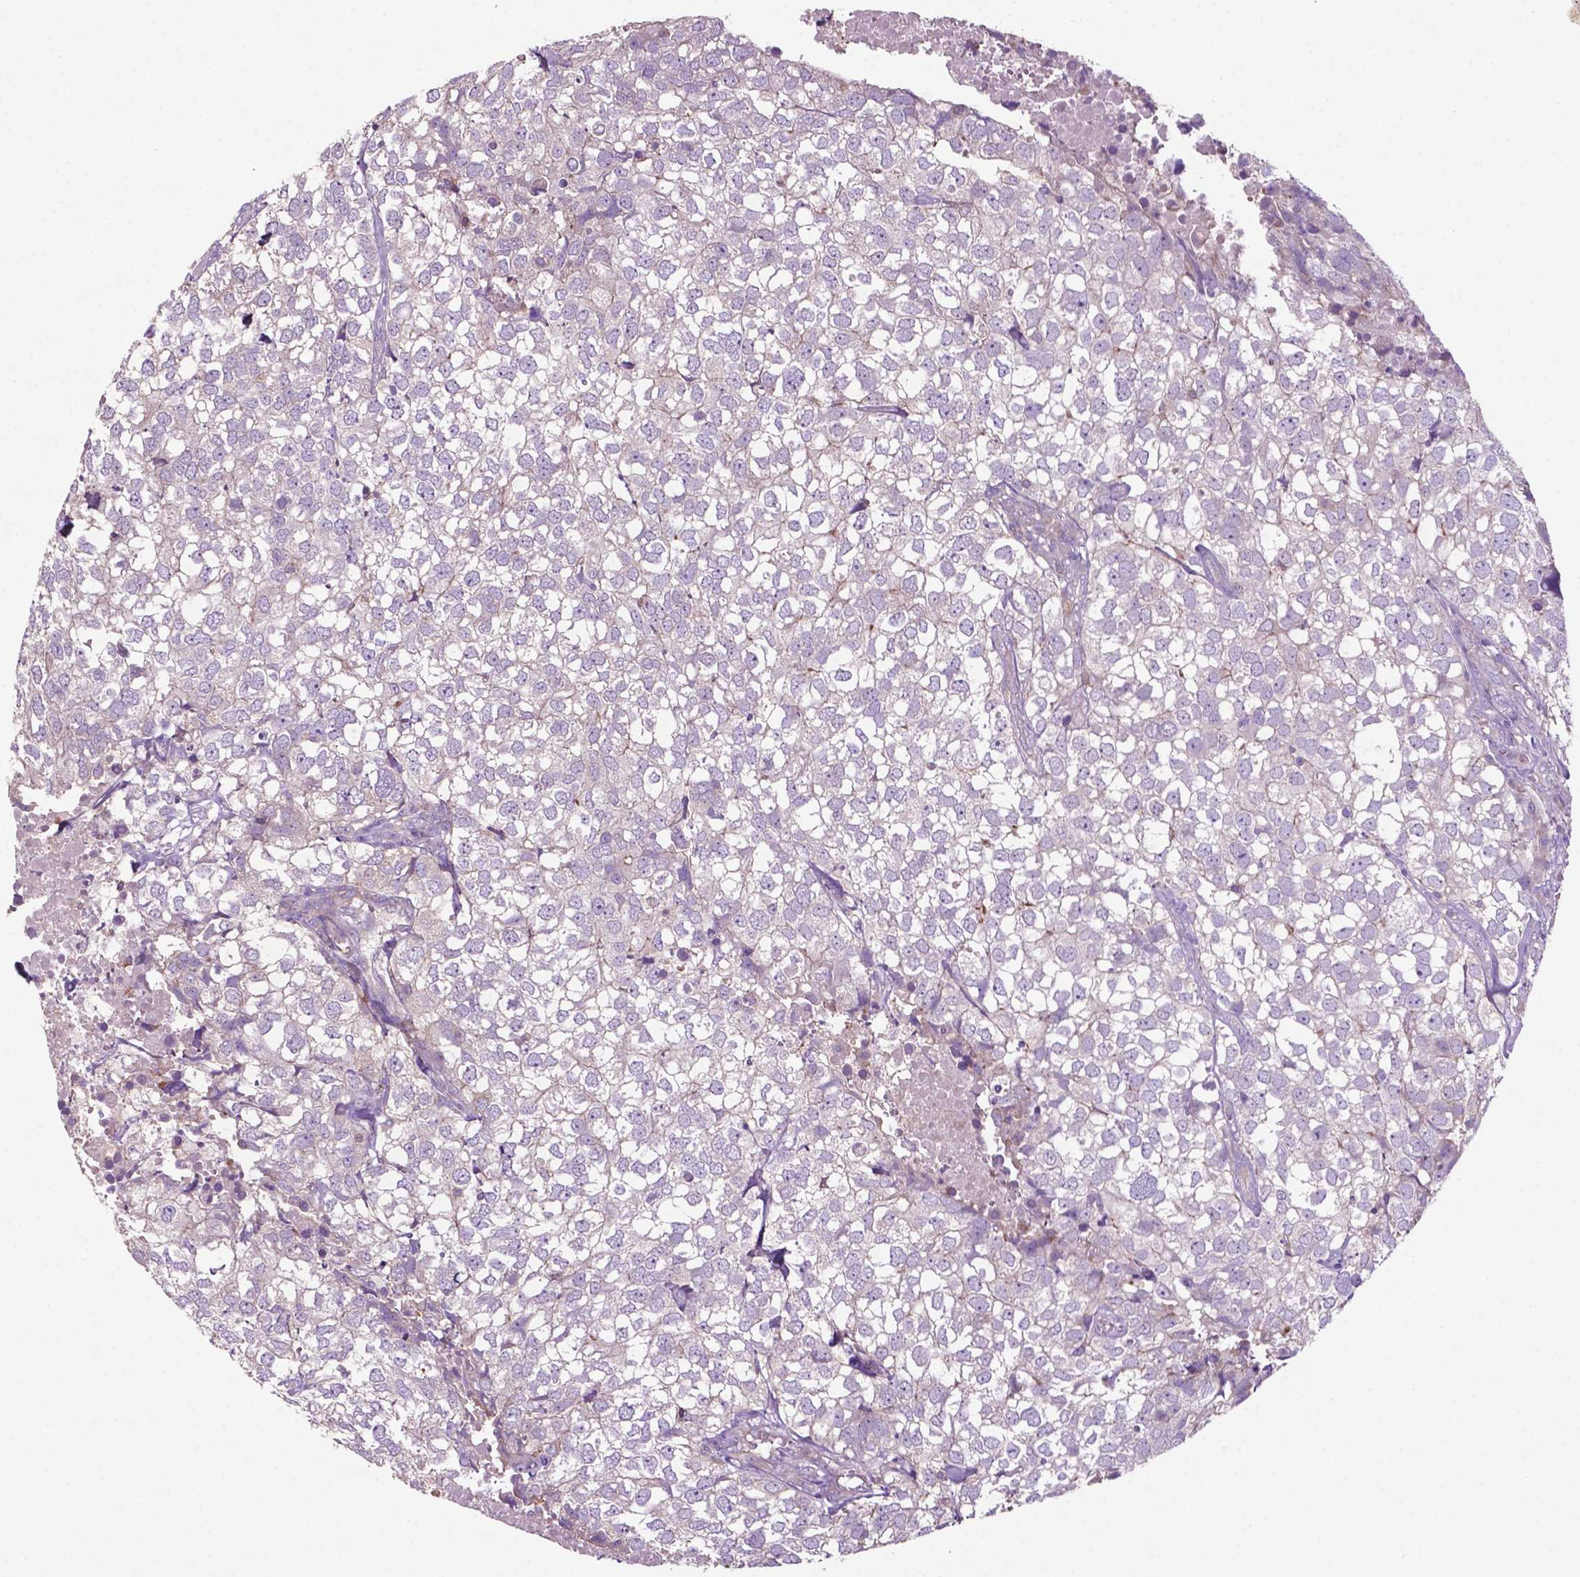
{"staining": {"intensity": "negative", "quantity": "none", "location": "none"}, "tissue": "breast cancer", "cell_type": "Tumor cells", "image_type": "cancer", "snomed": [{"axis": "morphology", "description": "Duct carcinoma"}, {"axis": "topography", "description": "Breast"}], "caption": "High magnification brightfield microscopy of breast cancer (invasive ductal carcinoma) stained with DAB (brown) and counterstained with hematoxylin (blue): tumor cells show no significant staining.", "gene": "BMP4", "patient": {"sex": "female", "age": 30}}